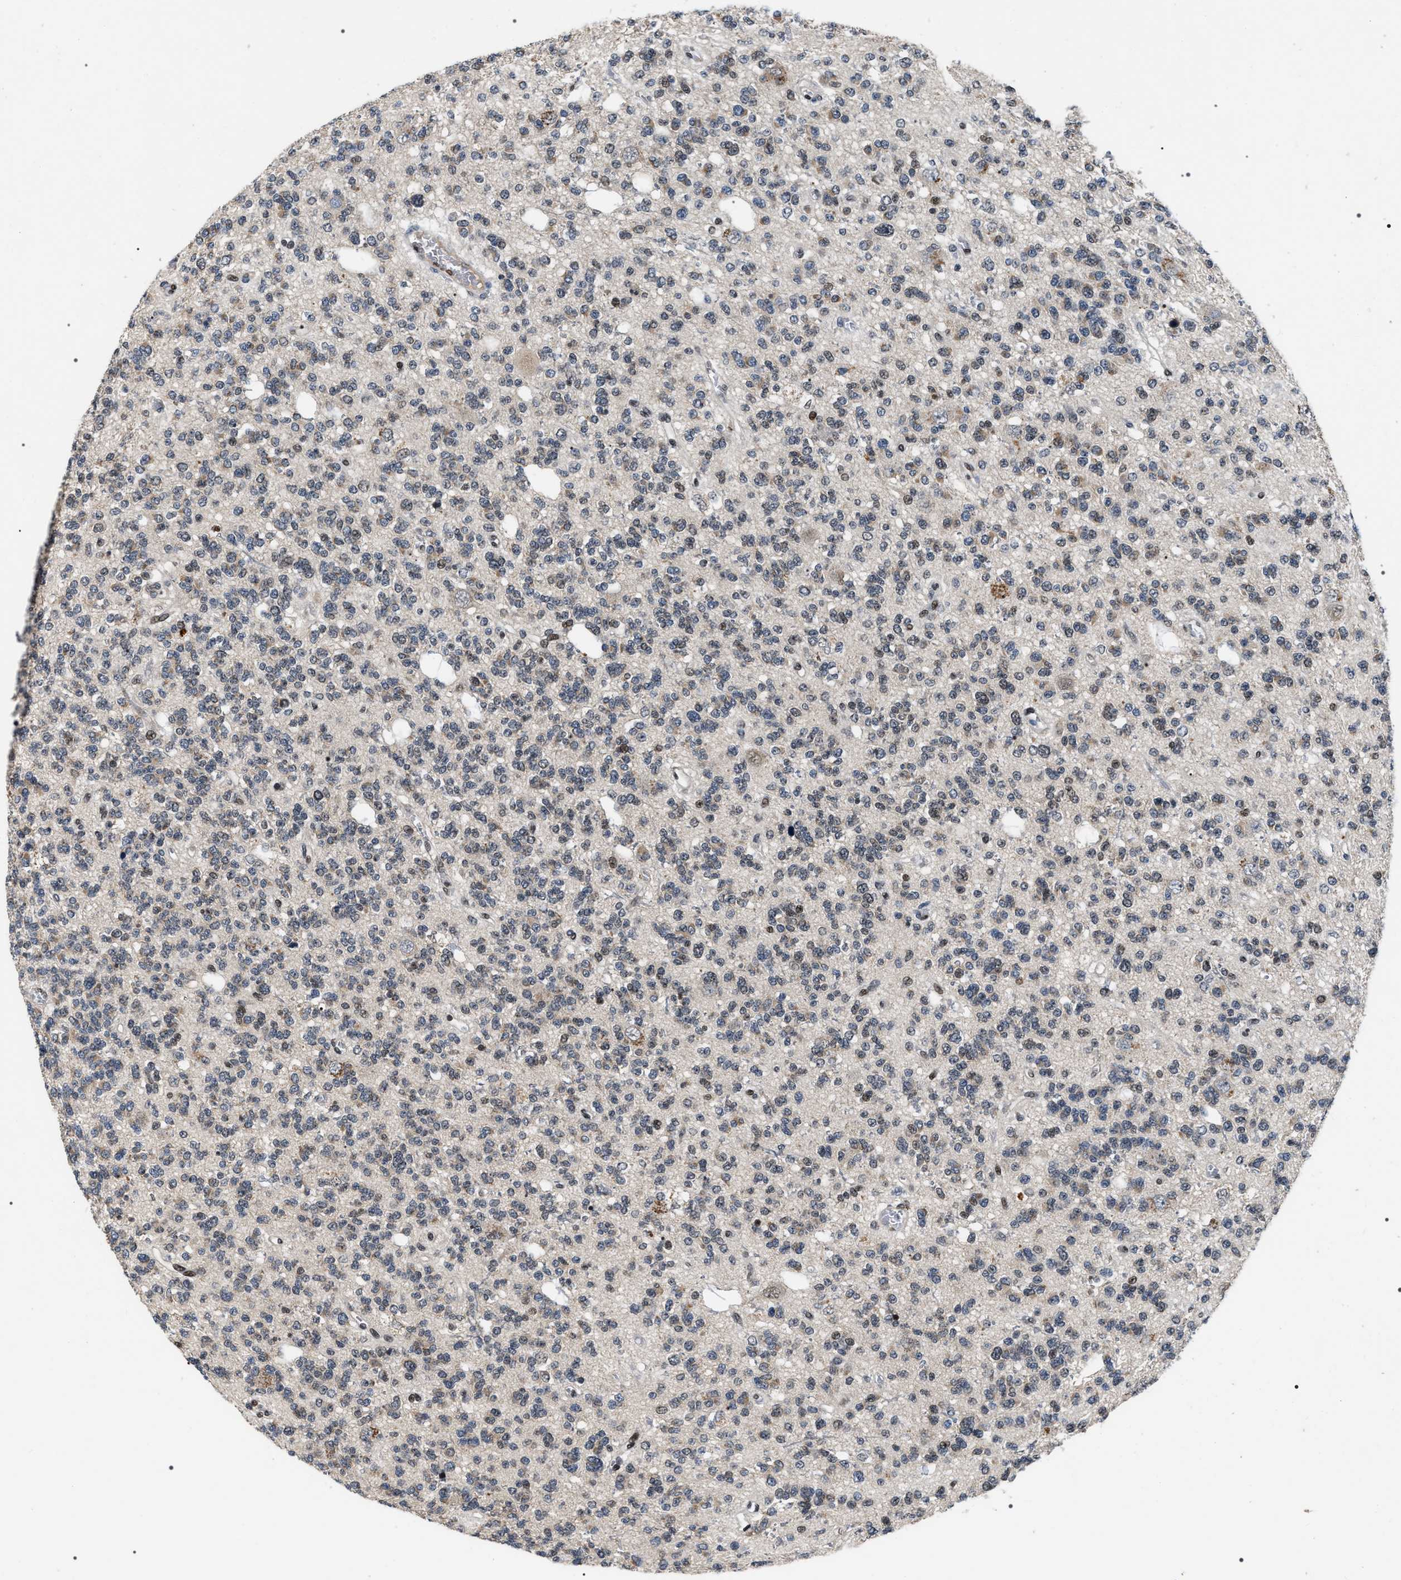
{"staining": {"intensity": "moderate", "quantity": "<25%", "location": "cytoplasmic/membranous"}, "tissue": "glioma", "cell_type": "Tumor cells", "image_type": "cancer", "snomed": [{"axis": "morphology", "description": "Glioma, malignant, Low grade"}, {"axis": "topography", "description": "Brain"}], "caption": "Low-grade glioma (malignant) stained with DAB IHC shows low levels of moderate cytoplasmic/membranous staining in approximately <25% of tumor cells.", "gene": "C7orf25", "patient": {"sex": "male", "age": 38}}